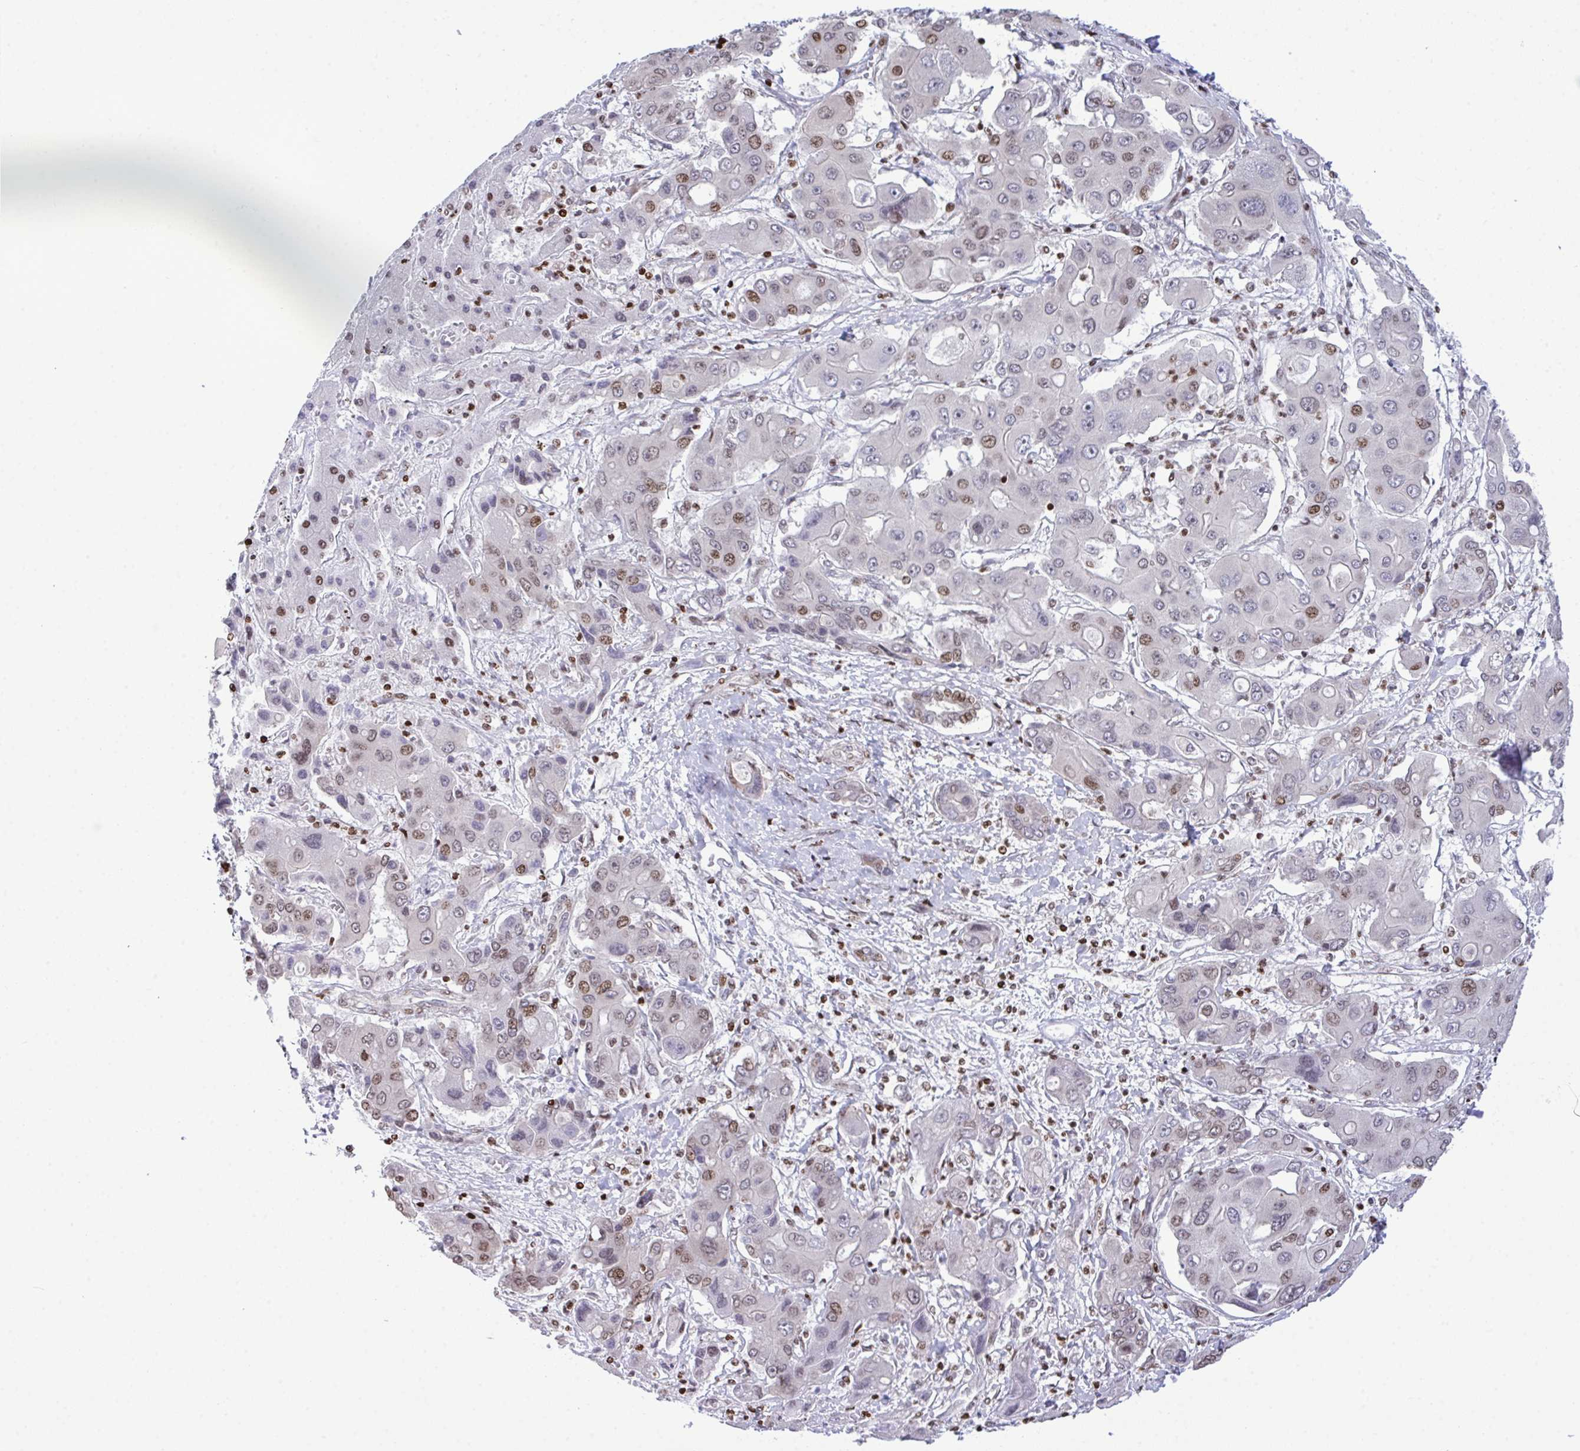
{"staining": {"intensity": "moderate", "quantity": "25%-75%", "location": "nuclear"}, "tissue": "liver cancer", "cell_type": "Tumor cells", "image_type": "cancer", "snomed": [{"axis": "morphology", "description": "Cholangiocarcinoma"}, {"axis": "topography", "description": "Liver"}], "caption": "Immunohistochemical staining of human liver cholangiocarcinoma shows medium levels of moderate nuclear positivity in about 25%-75% of tumor cells.", "gene": "RAPGEF5", "patient": {"sex": "male", "age": 67}}